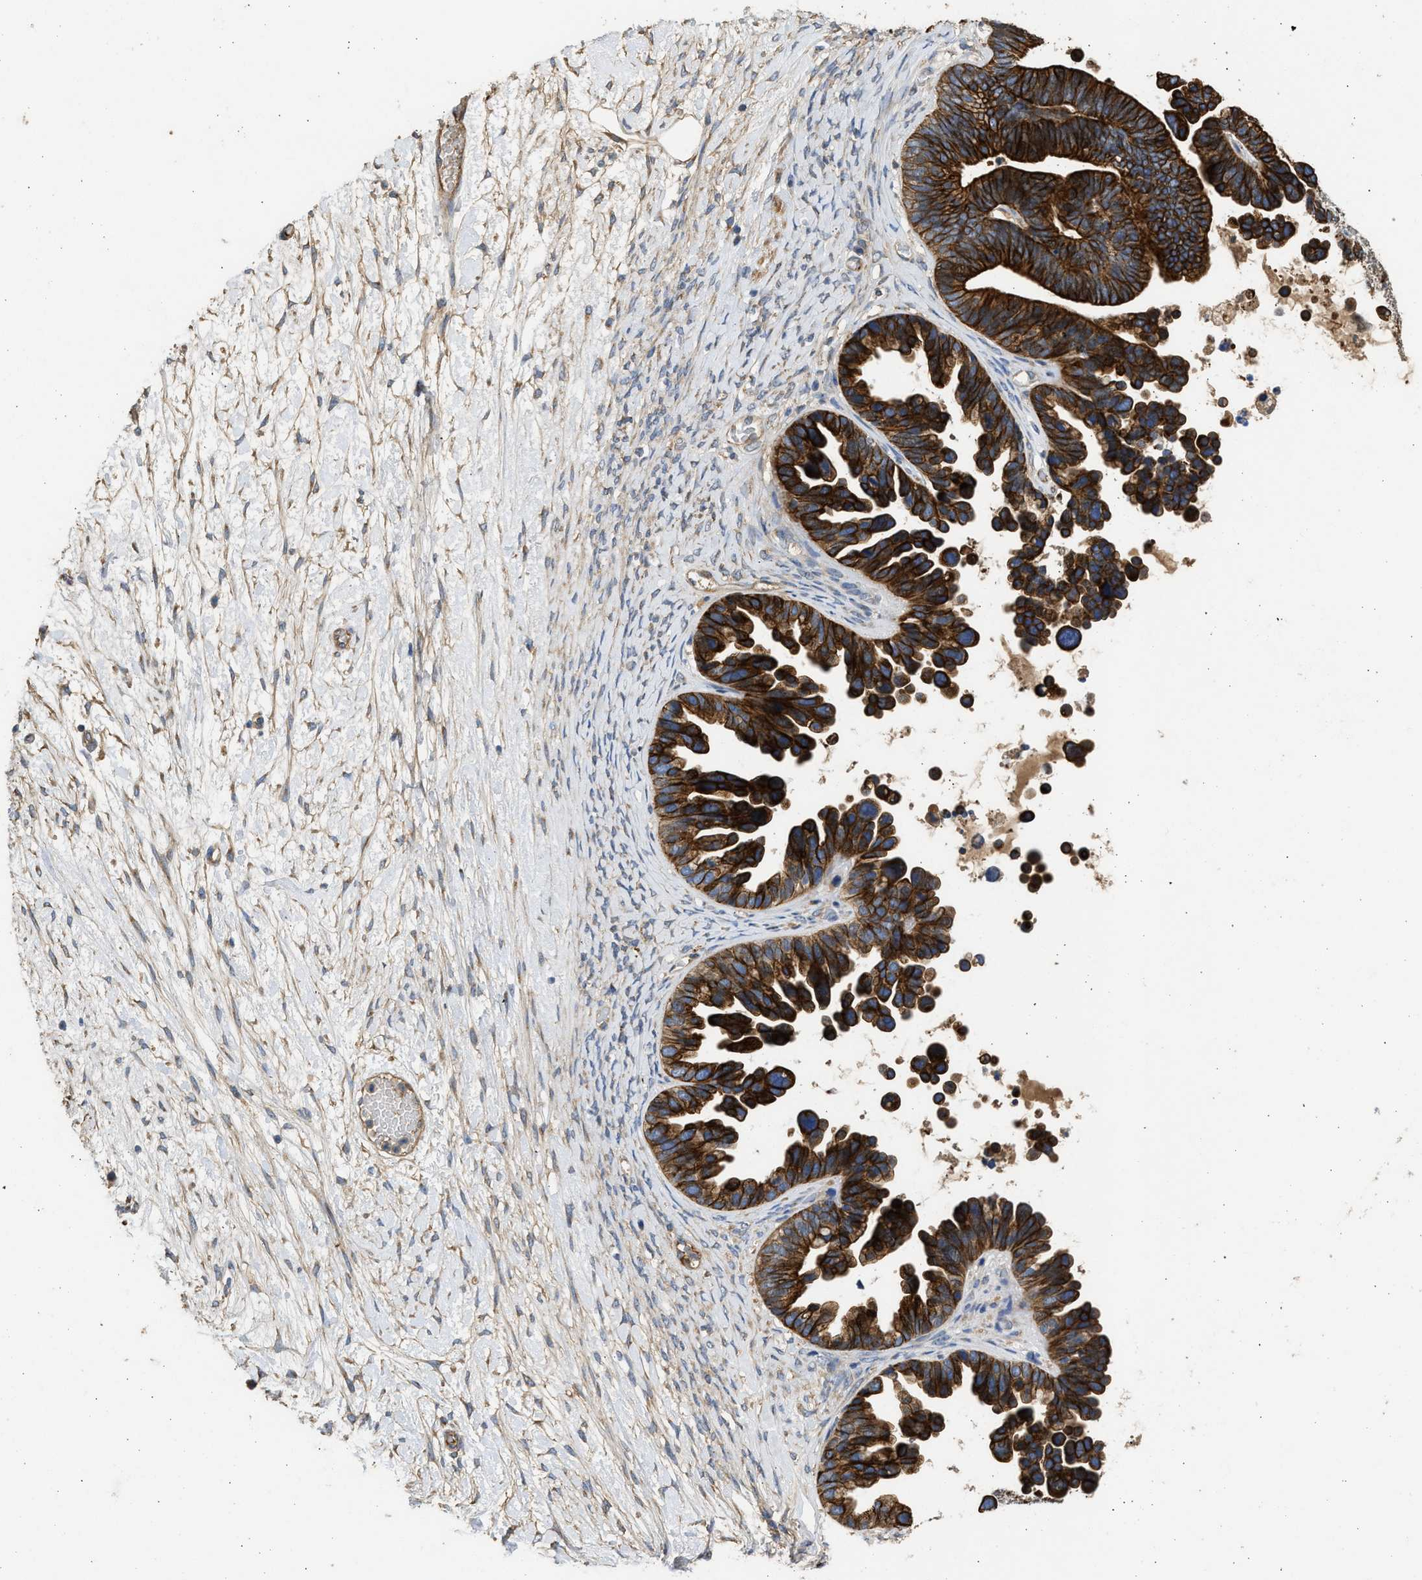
{"staining": {"intensity": "strong", "quantity": ">75%", "location": "cytoplasmic/membranous"}, "tissue": "ovarian cancer", "cell_type": "Tumor cells", "image_type": "cancer", "snomed": [{"axis": "morphology", "description": "Cystadenocarcinoma, serous, NOS"}, {"axis": "topography", "description": "Ovary"}], "caption": "Human ovarian serous cystadenocarcinoma stained with a protein marker reveals strong staining in tumor cells.", "gene": "CSRNP2", "patient": {"sex": "female", "age": 56}}